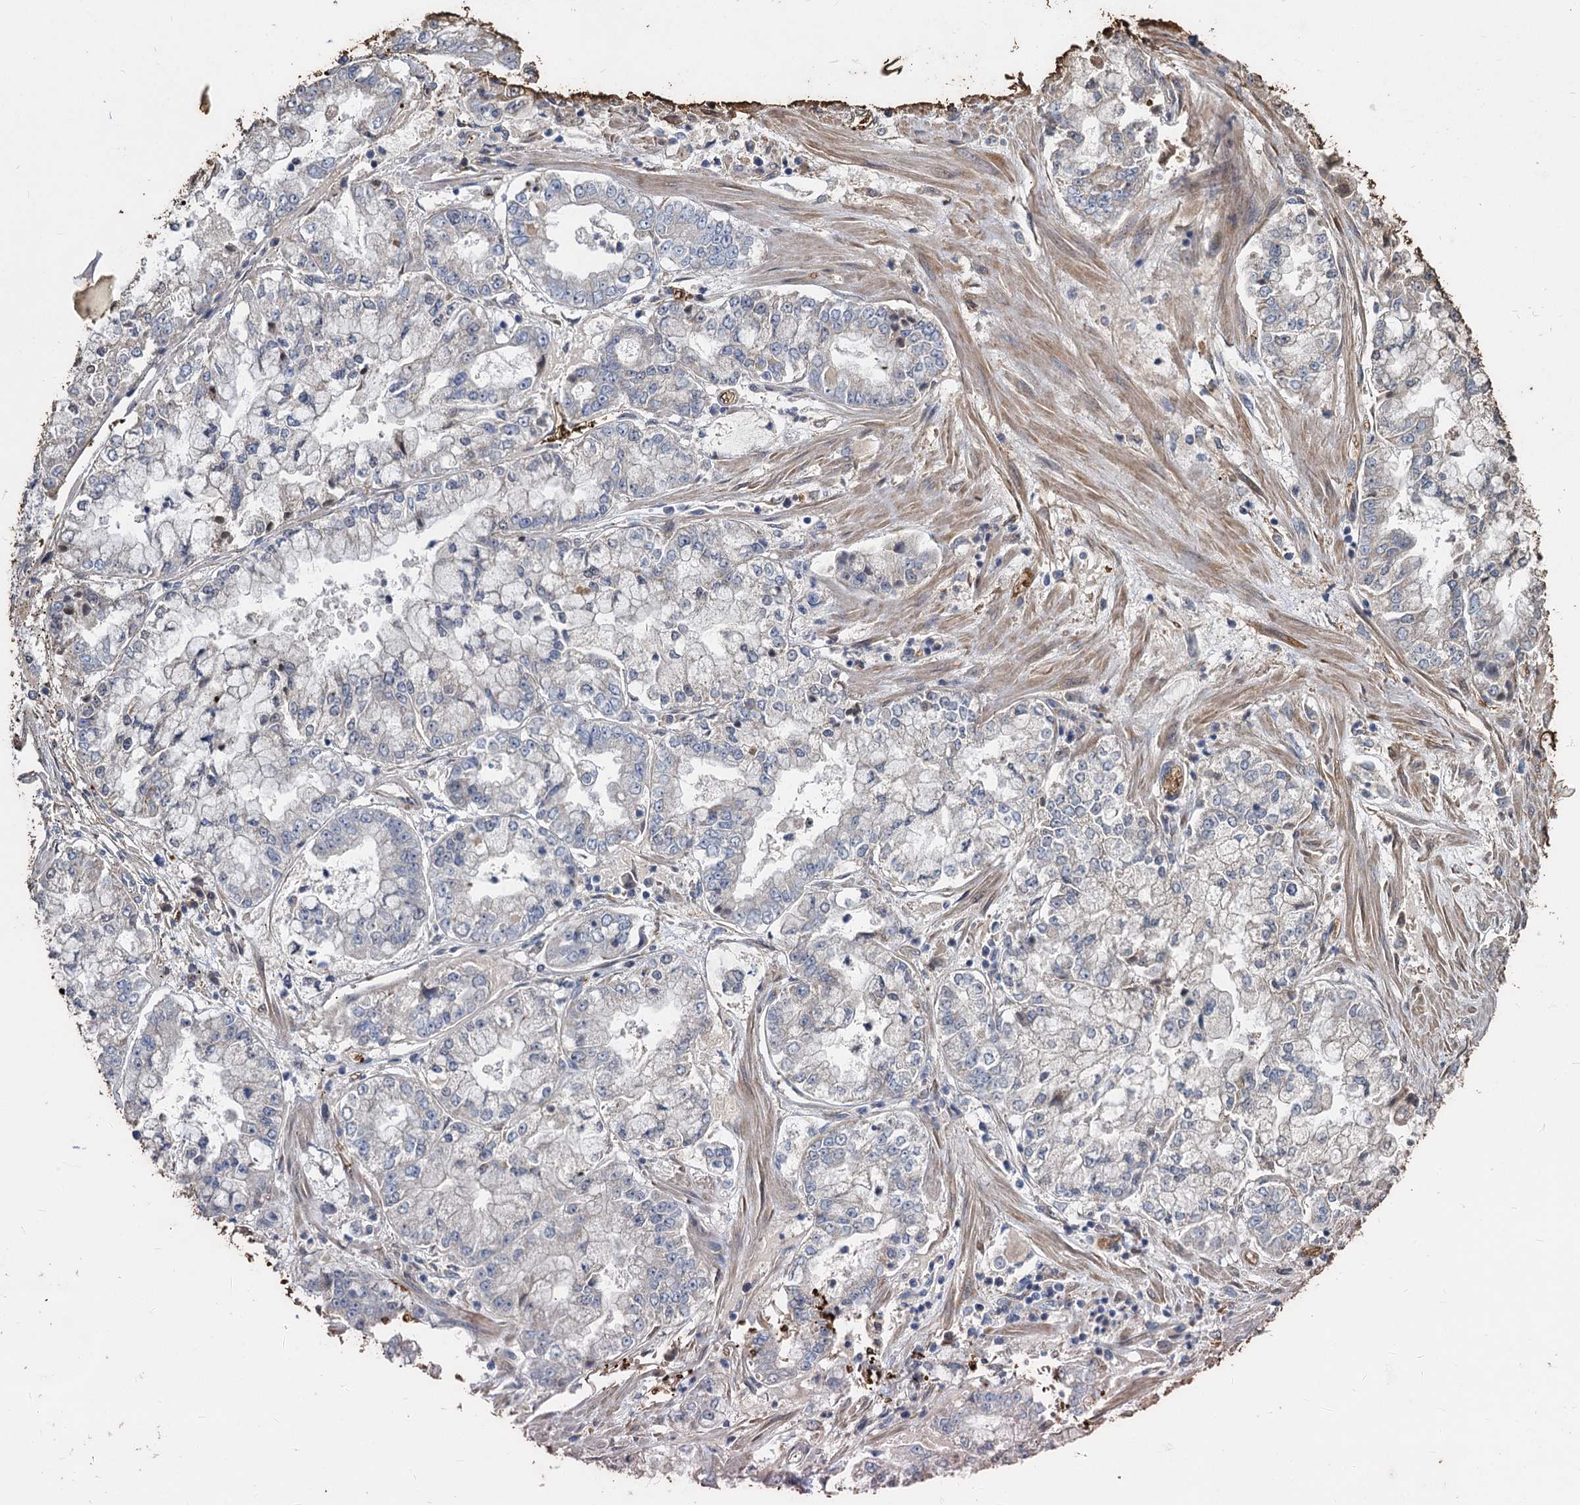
{"staining": {"intensity": "negative", "quantity": "none", "location": "none"}, "tissue": "stomach cancer", "cell_type": "Tumor cells", "image_type": "cancer", "snomed": [{"axis": "morphology", "description": "Adenocarcinoma, NOS"}, {"axis": "topography", "description": "Stomach"}], "caption": "Tumor cells show no significant staining in stomach cancer.", "gene": "TCTN2", "patient": {"sex": "male", "age": 76}}